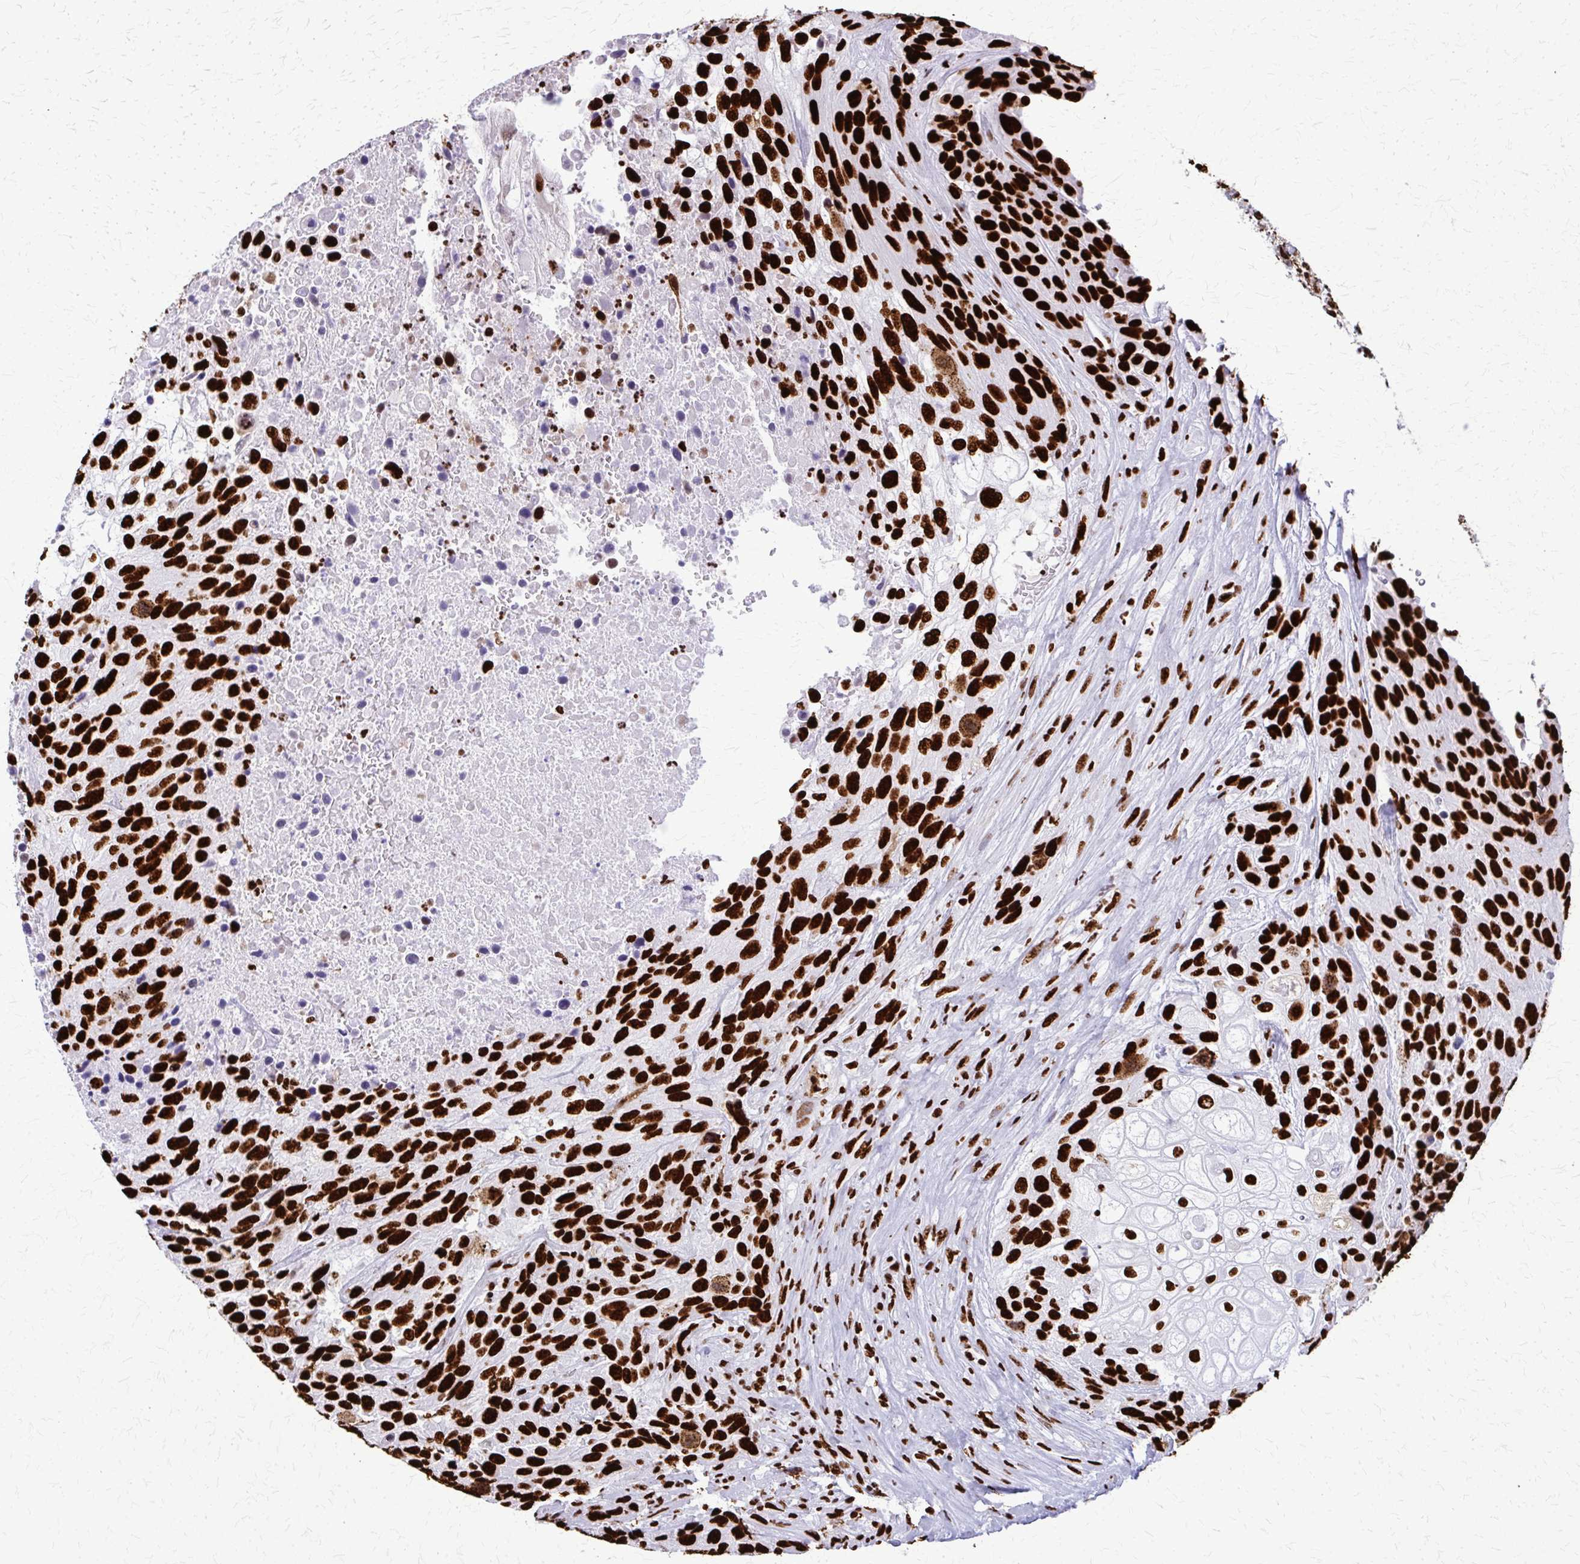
{"staining": {"intensity": "strong", "quantity": ">75%", "location": "nuclear"}, "tissue": "urothelial cancer", "cell_type": "Tumor cells", "image_type": "cancer", "snomed": [{"axis": "morphology", "description": "Urothelial carcinoma, High grade"}, {"axis": "topography", "description": "Urinary bladder"}], "caption": "An immunohistochemistry photomicrograph of tumor tissue is shown. Protein staining in brown labels strong nuclear positivity in urothelial carcinoma (high-grade) within tumor cells.", "gene": "SFPQ", "patient": {"sex": "female", "age": 70}}